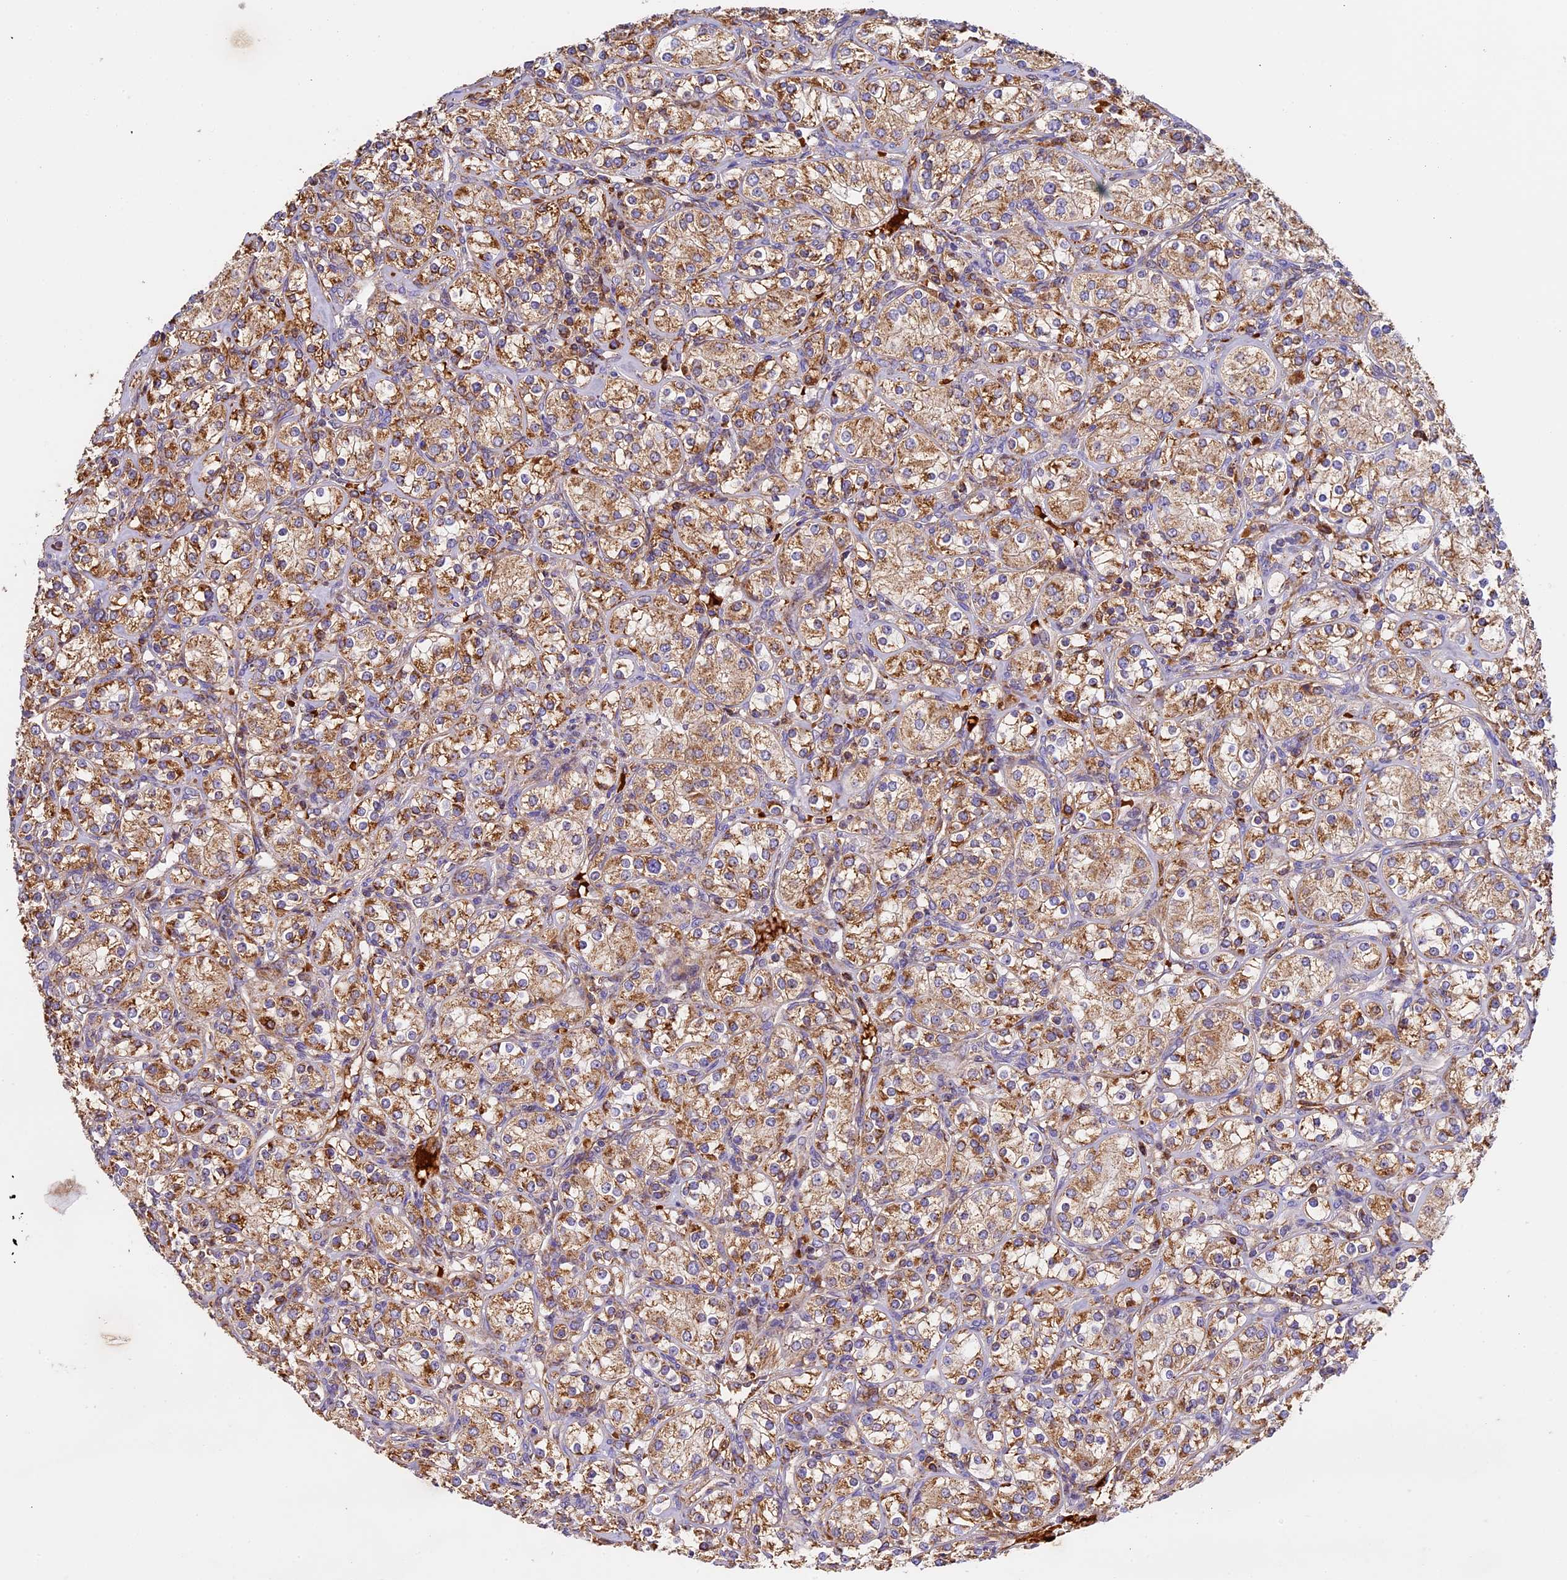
{"staining": {"intensity": "strong", "quantity": ">75%", "location": "cytoplasmic/membranous"}, "tissue": "renal cancer", "cell_type": "Tumor cells", "image_type": "cancer", "snomed": [{"axis": "morphology", "description": "Adenocarcinoma, NOS"}, {"axis": "topography", "description": "Kidney"}], "caption": "Renal adenocarcinoma stained for a protein (brown) reveals strong cytoplasmic/membranous positive staining in about >75% of tumor cells.", "gene": "OCEL1", "patient": {"sex": "male", "age": 77}}